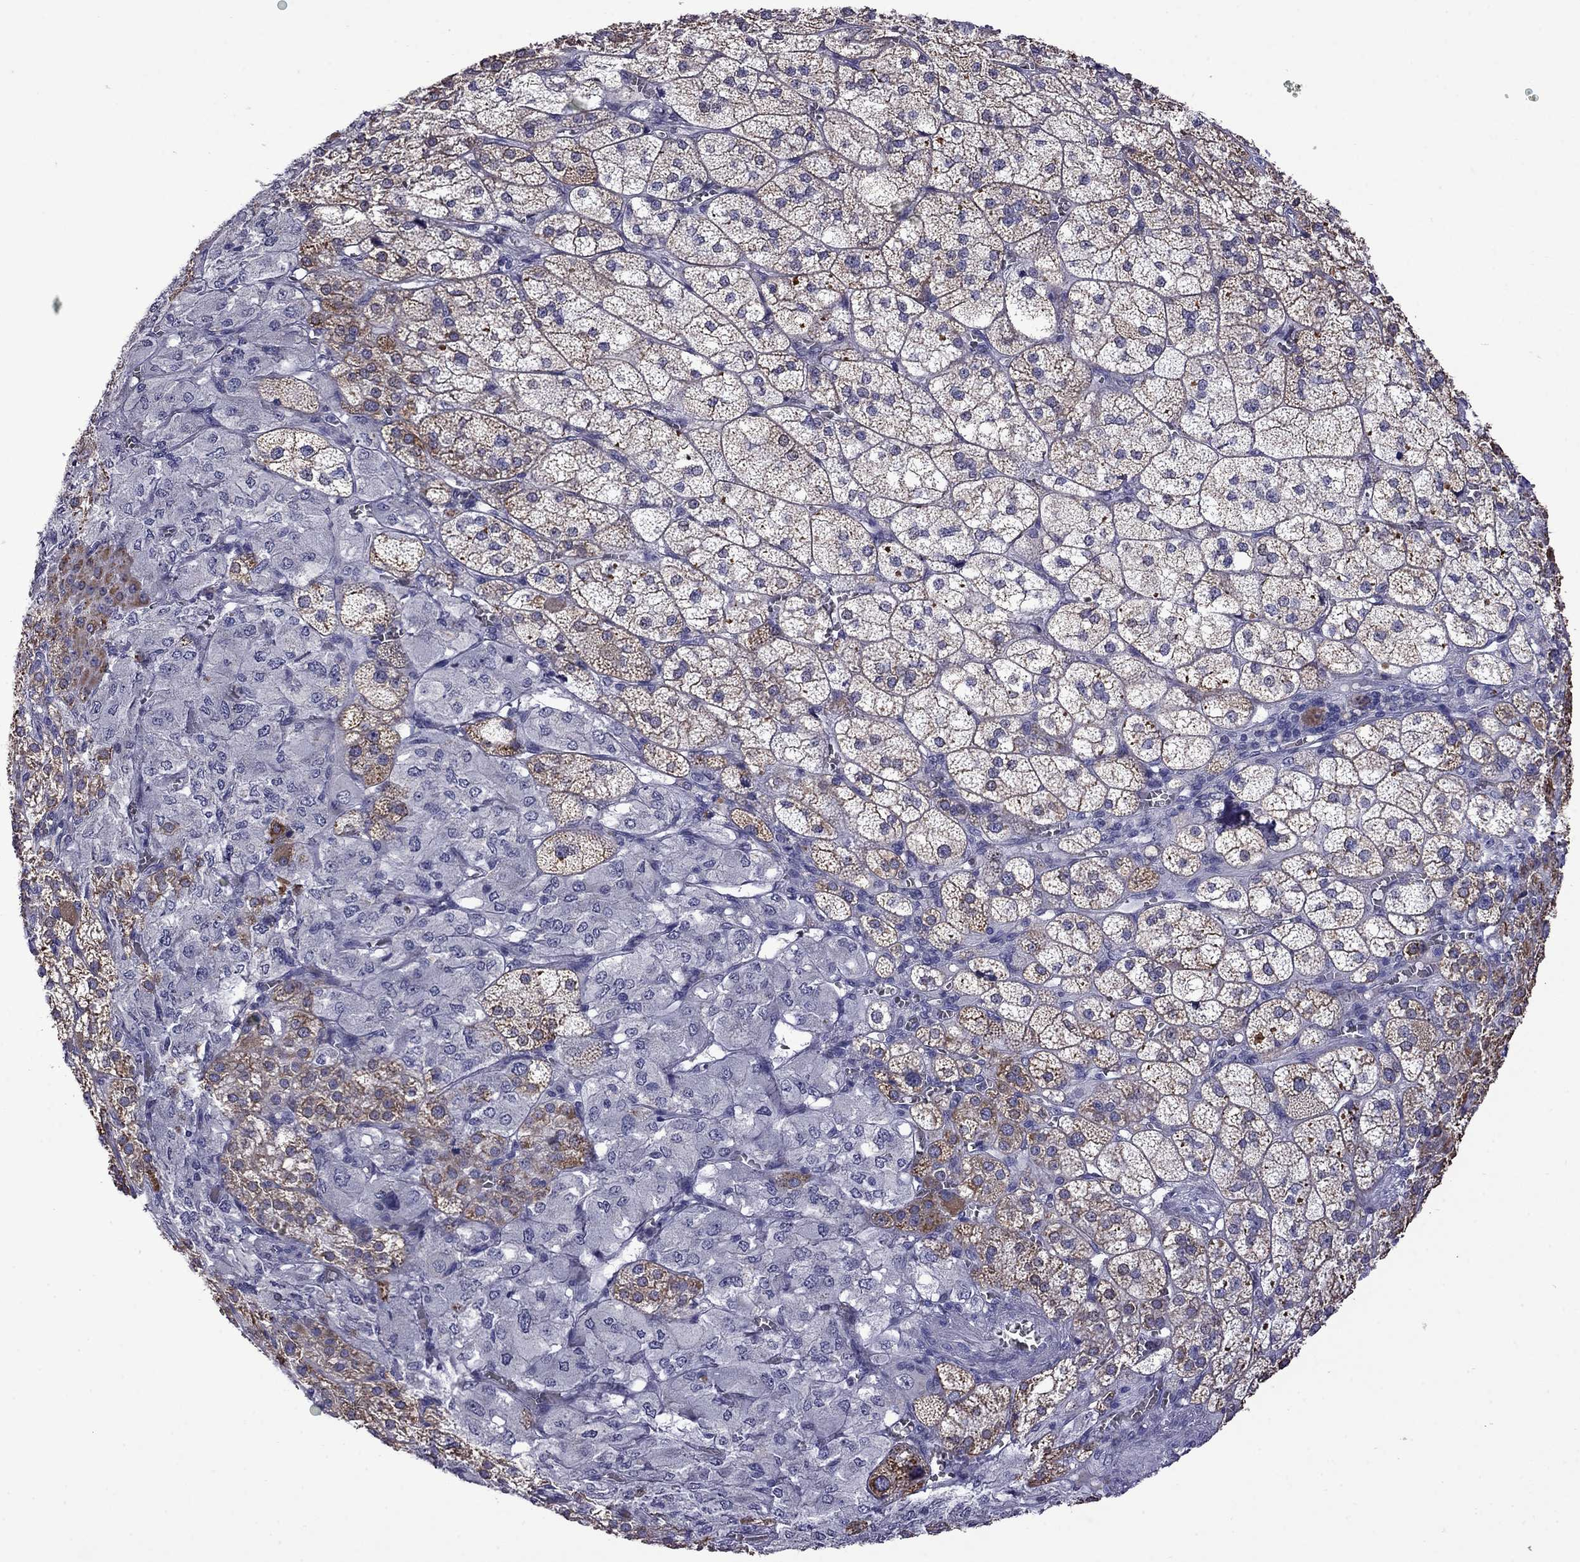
{"staining": {"intensity": "moderate", "quantity": ">75%", "location": "cytoplasmic/membranous"}, "tissue": "adrenal gland", "cell_type": "Glandular cells", "image_type": "normal", "snomed": [{"axis": "morphology", "description": "Normal tissue, NOS"}, {"axis": "topography", "description": "Adrenal gland"}], "caption": "Normal adrenal gland shows moderate cytoplasmic/membranous expression in about >75% of glandular cells, visualized by immunohistochemistry. (DAB (3,3'-diaminobenzidine) IHC with brightfield microscopy, high magnification).", "gene": "STAR", "patient": {"sex": "female", "age": 60}}